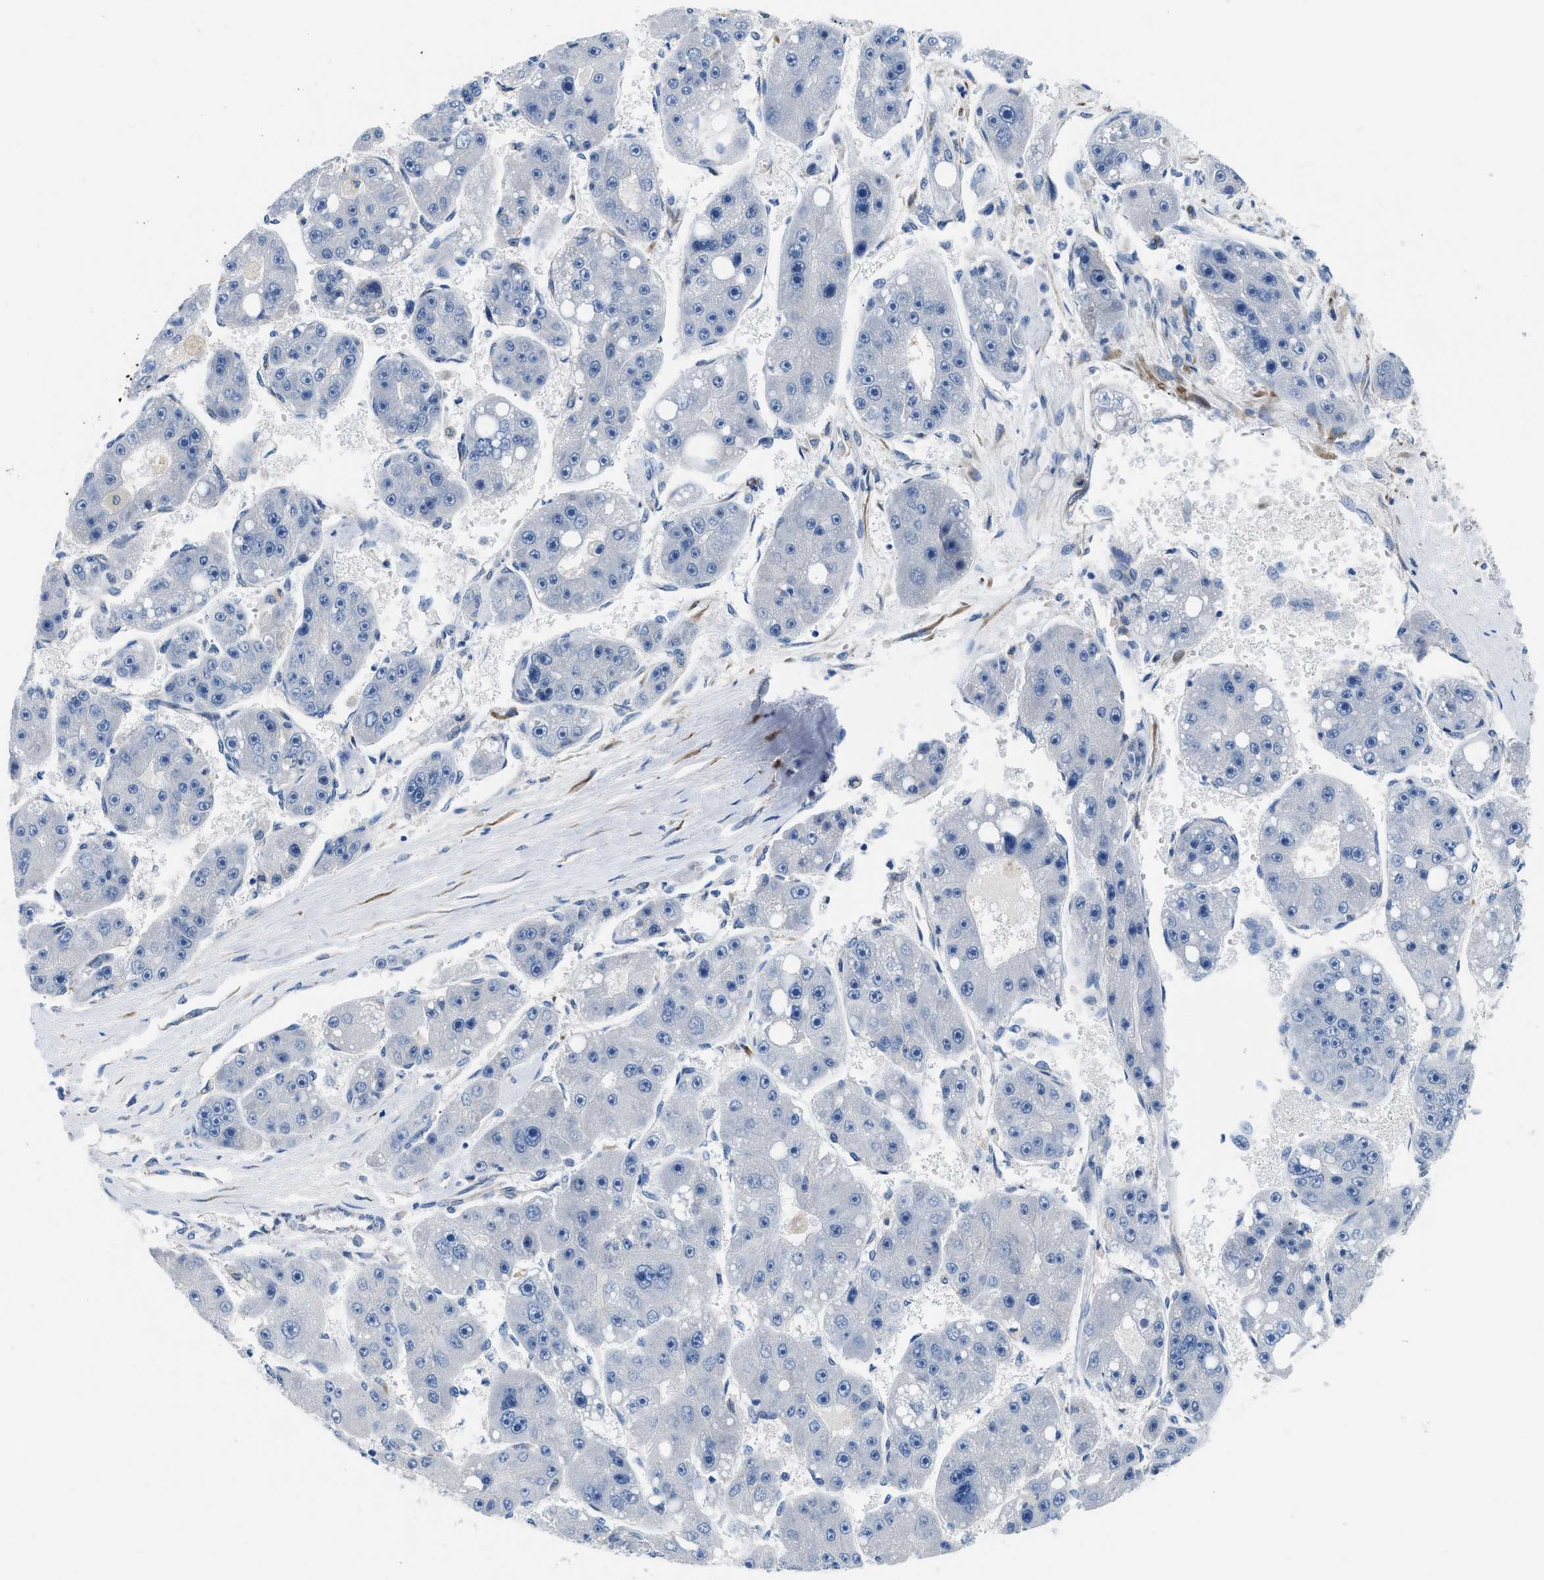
{"staining": {"intensity": "negative", "quantity": "none", "location": "none"}, "tissue": "liver cancer", "cell_type": "Tumor cells", "image_type": "cancer", "snomed": [{"axis": "morphology", "description": "Carcinoma, Hepatocellular, NOS"}, {"axis": "topography", "description": "Liver"}], "caption": "This is an immunohistochemistry (IHC) histopathology image of human hepatocellular carcinoma (liver). There is no expression in tumor cells.", "gene": "BNC2", "patient": {"sex": "female", "age": 61}}